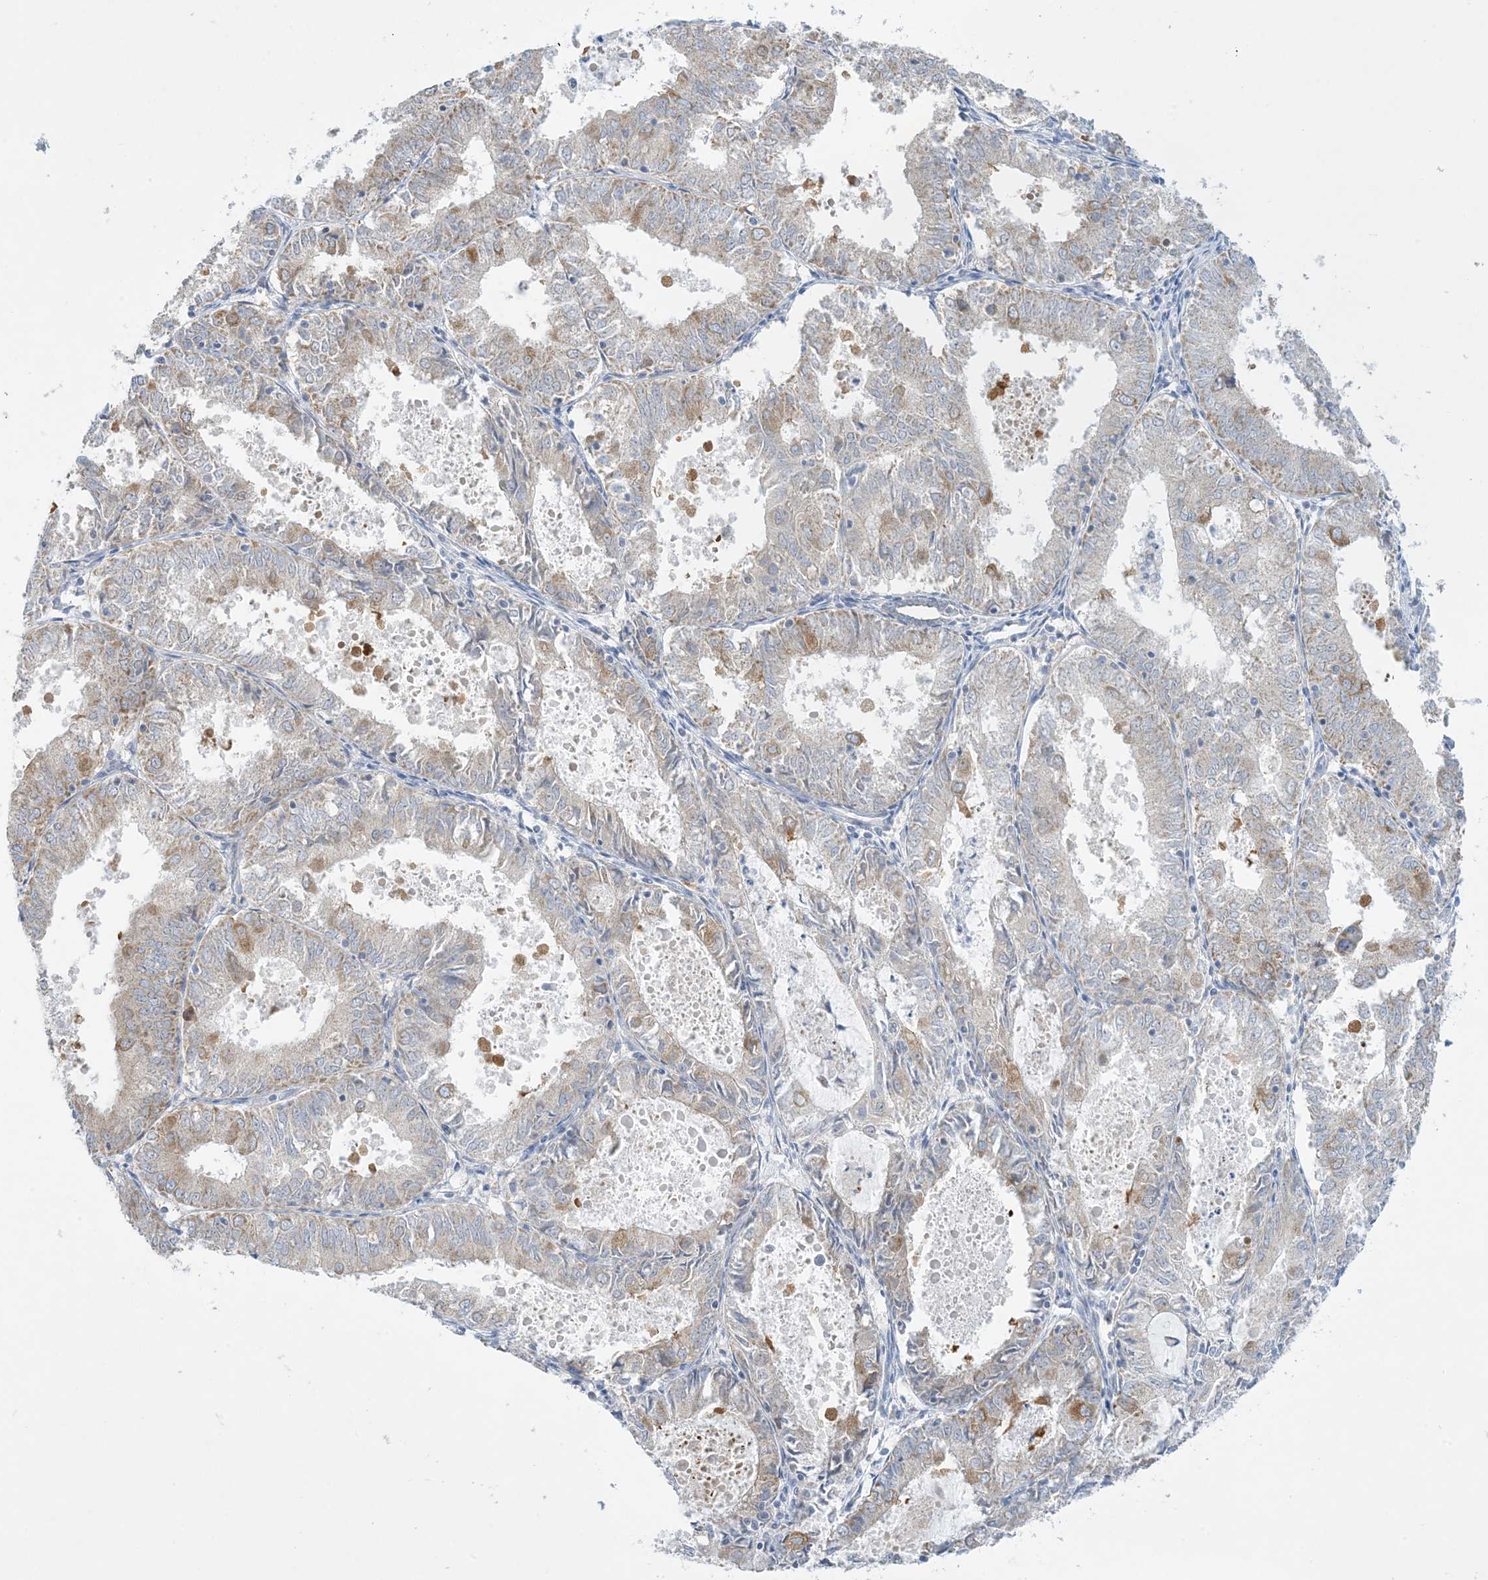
{"staining": {"intensity": "moderate", "quantity": "<25%", "location": "cytoplasmic/membranous"}, "tissue": "endometrial cancer", "cell_type": "Tumor cells", "image_type": "cancer", "snomed": [{"axis": "morphology", "description": "Adenocarcinoma, NOS"}, {"axis": "topography", "description": "Endometrium"}], "caption": "Immunohistochemical staining of endometrial cancer shows low levels of moderate cytoplasmic/membranous protein staining in about <25% of tumor cells.", "gene": "MRPS18A", "patient": {"sex": "female", "age": 57}}